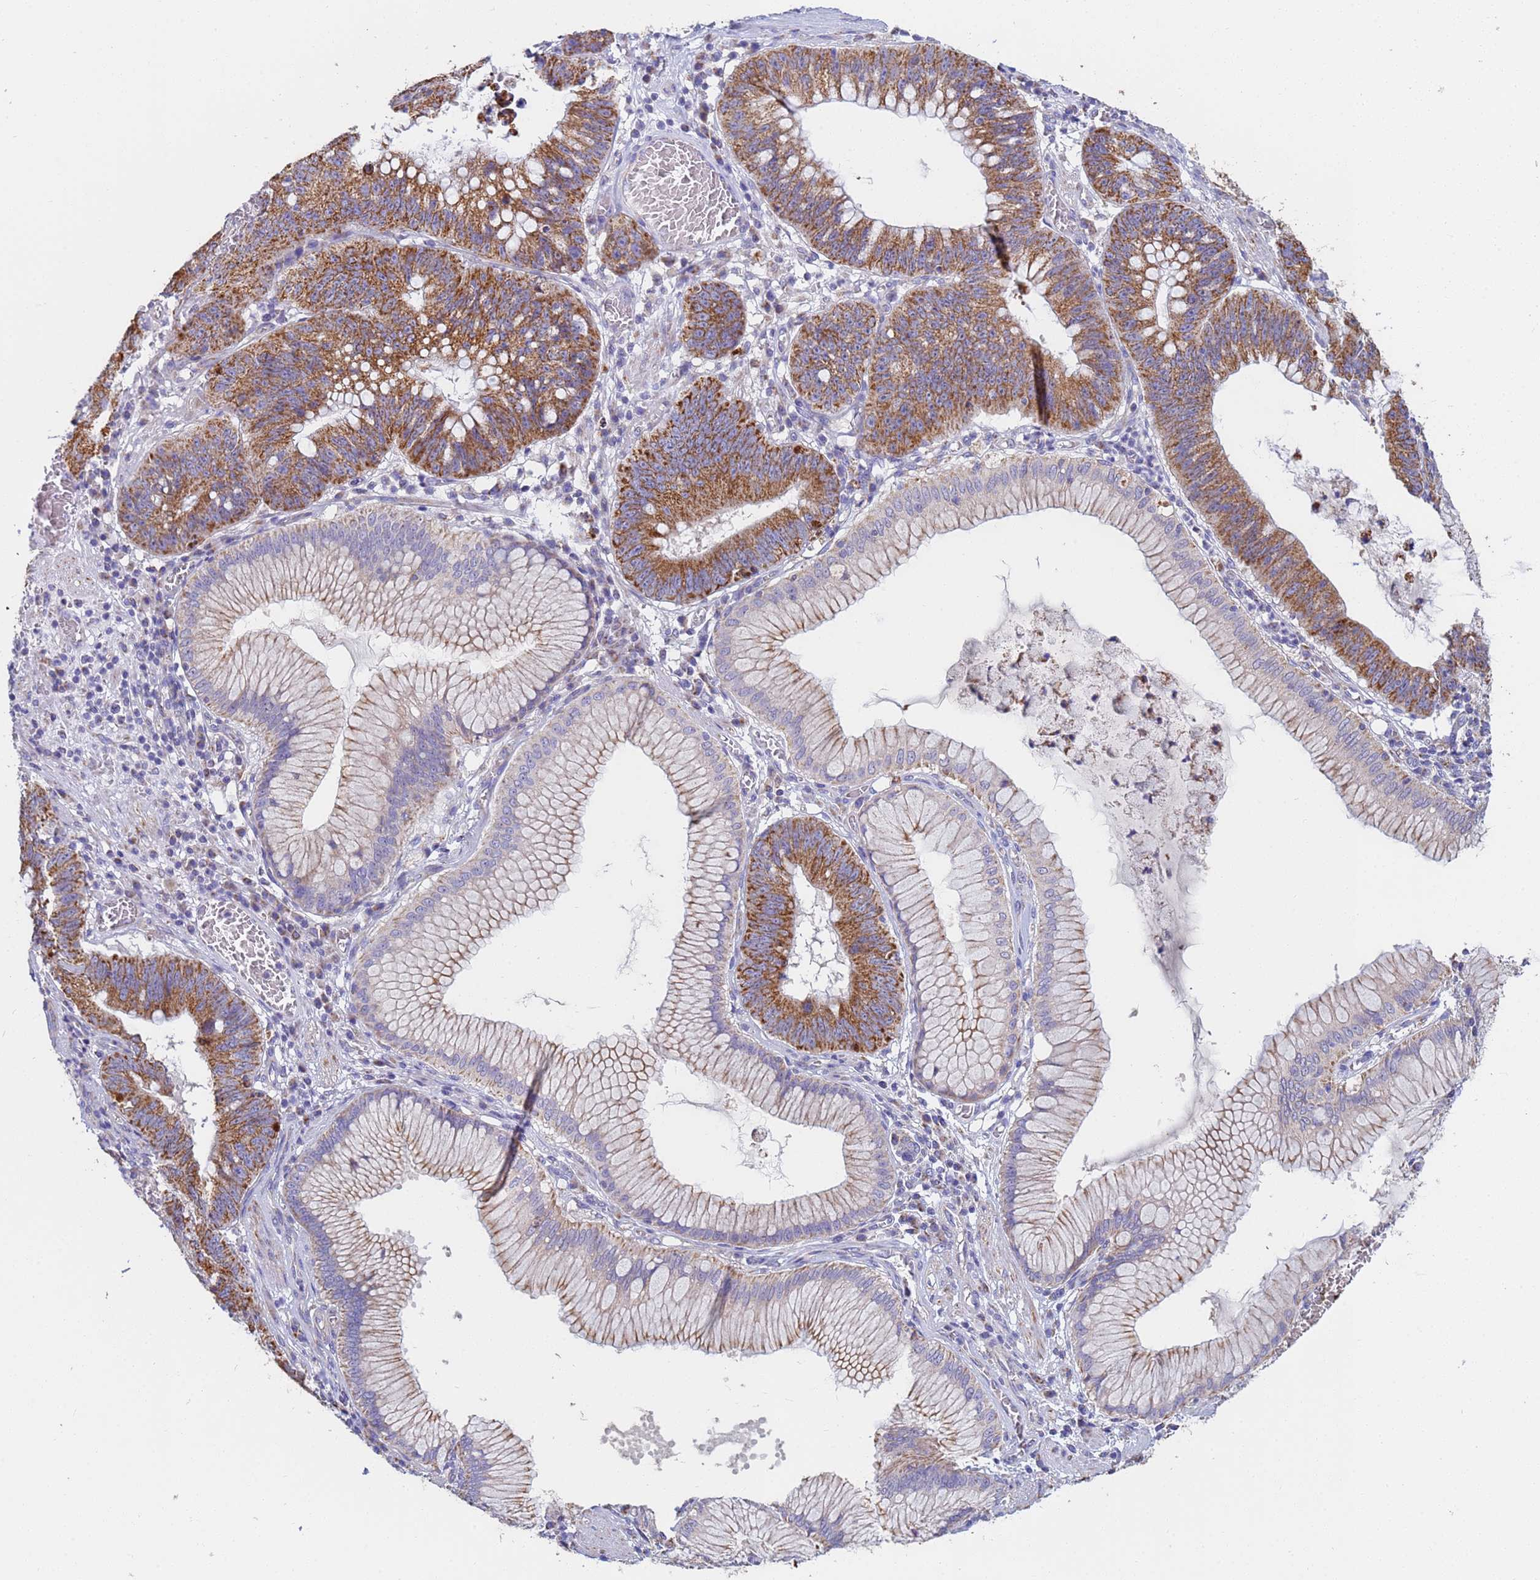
{"staining": {"intensity": "moderate", "quantity": ">75%", "location": "cytoplasmic/membranous"}, "tissue": "stomach cancer", "cell_type": "Tumor cells", "image_type": "cancer", "snomed": [{"axis": "morphology", "description": "Adenocarcinoma, NOS"}, {"axis": "topography", "description": "Stomach"}], "caption": "An image of human stomach cancer (adenocarcinoma) stained for a protein reveals moderate cytoplasmic/membranous brown staining in tumor cells.", "gene": "UQCRH", "patient": {"sex": "male", "age": 59}}